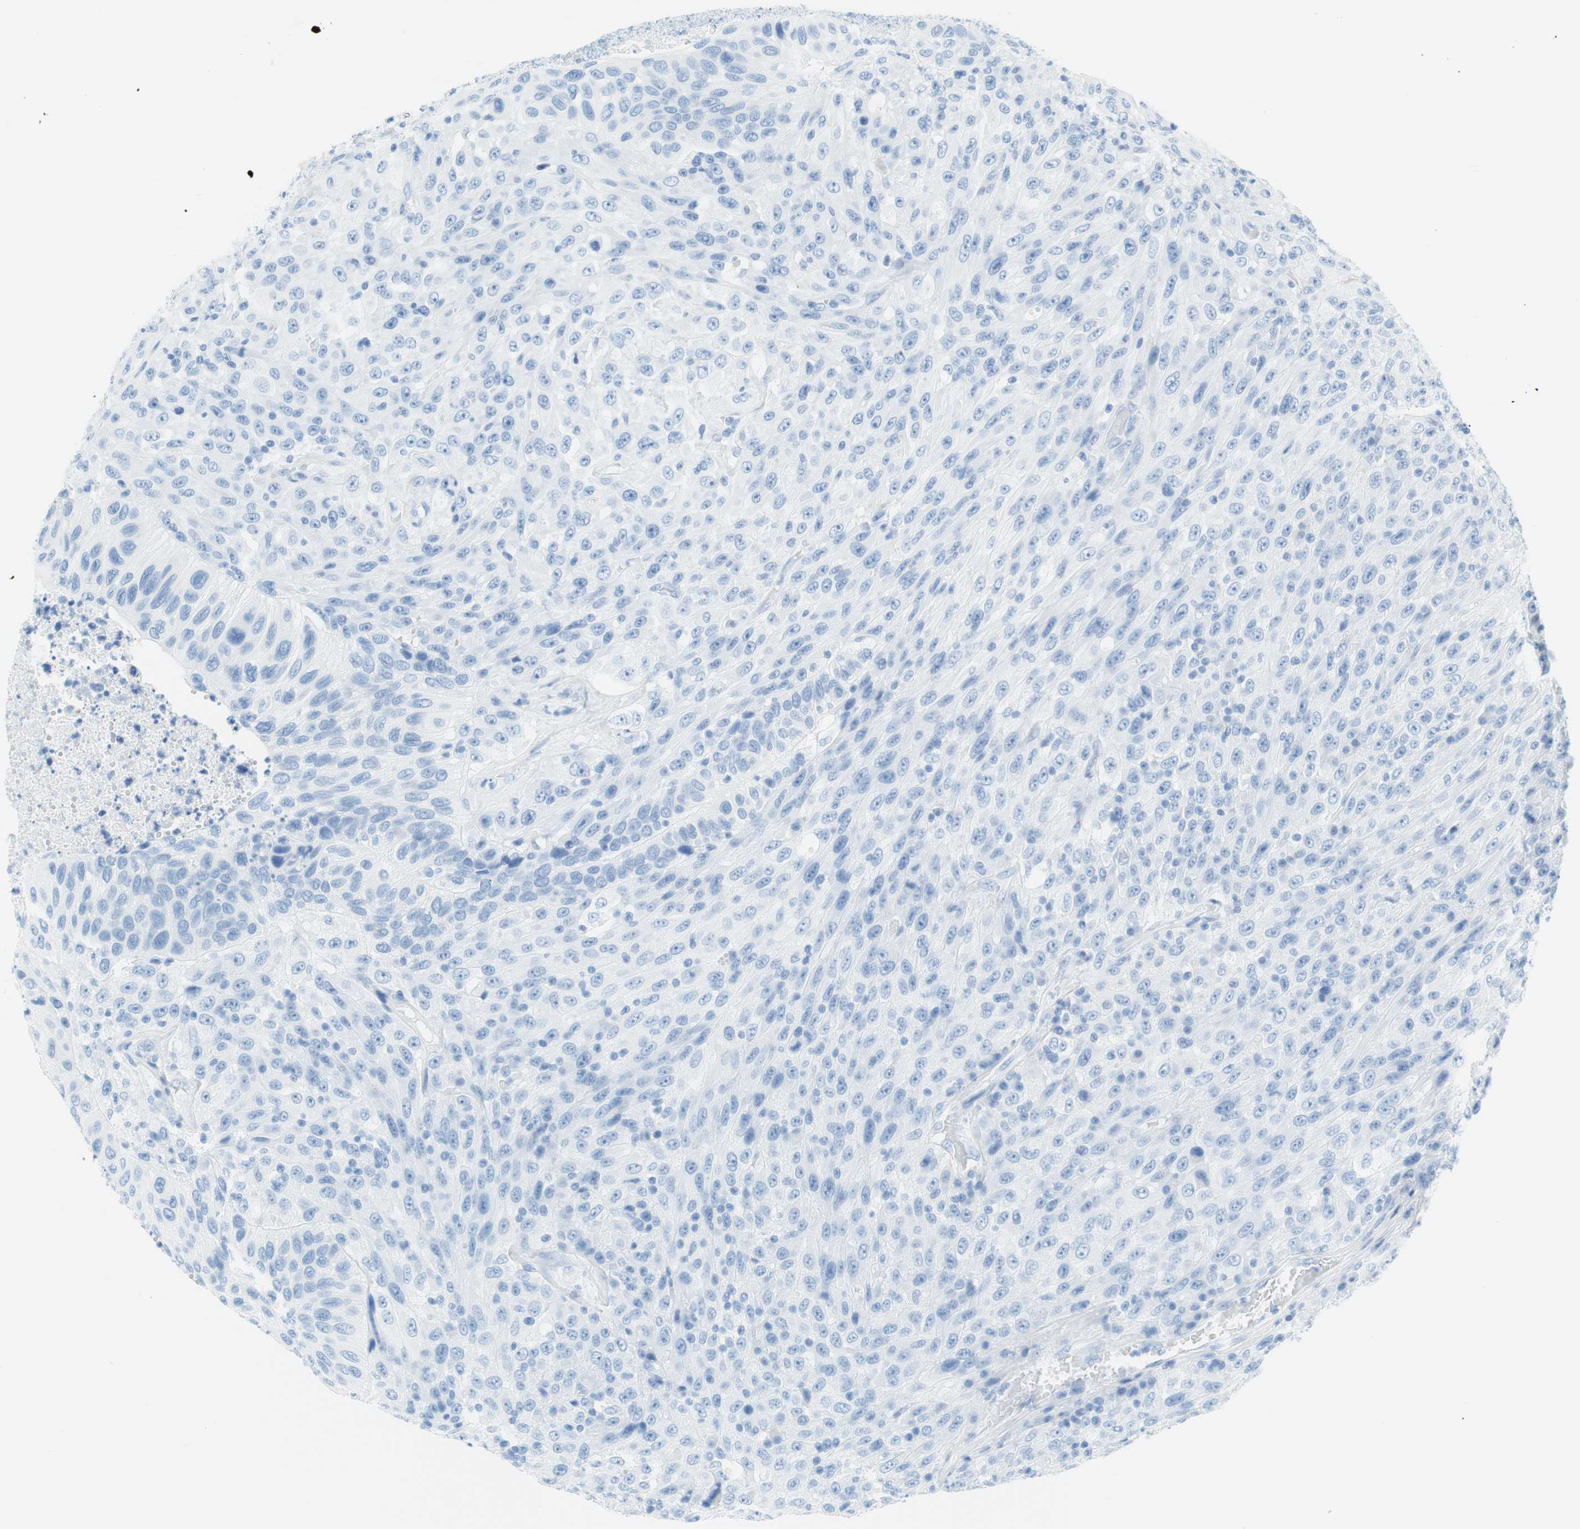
{"staining": {"intensity": "negative", "quantity": "none", "location": "none"}, "tissue": "urothelial cancer", "cell_type": "Tumor cells", "image_type": "cancer", "snomed": [{"axis": "morphology", "description": "Urothelial carcinoma, High grade"}, {"axis": "topography", "description": "Urinary bladder"}], "caption": "A high-resolution image shows immunohistochemistry staining of urothelial carcinoma (high-grade), which demonstrates no significant expression in tumor cells.", "gene": "MYH1", "patient": {"sex": "male", "age": 66}}